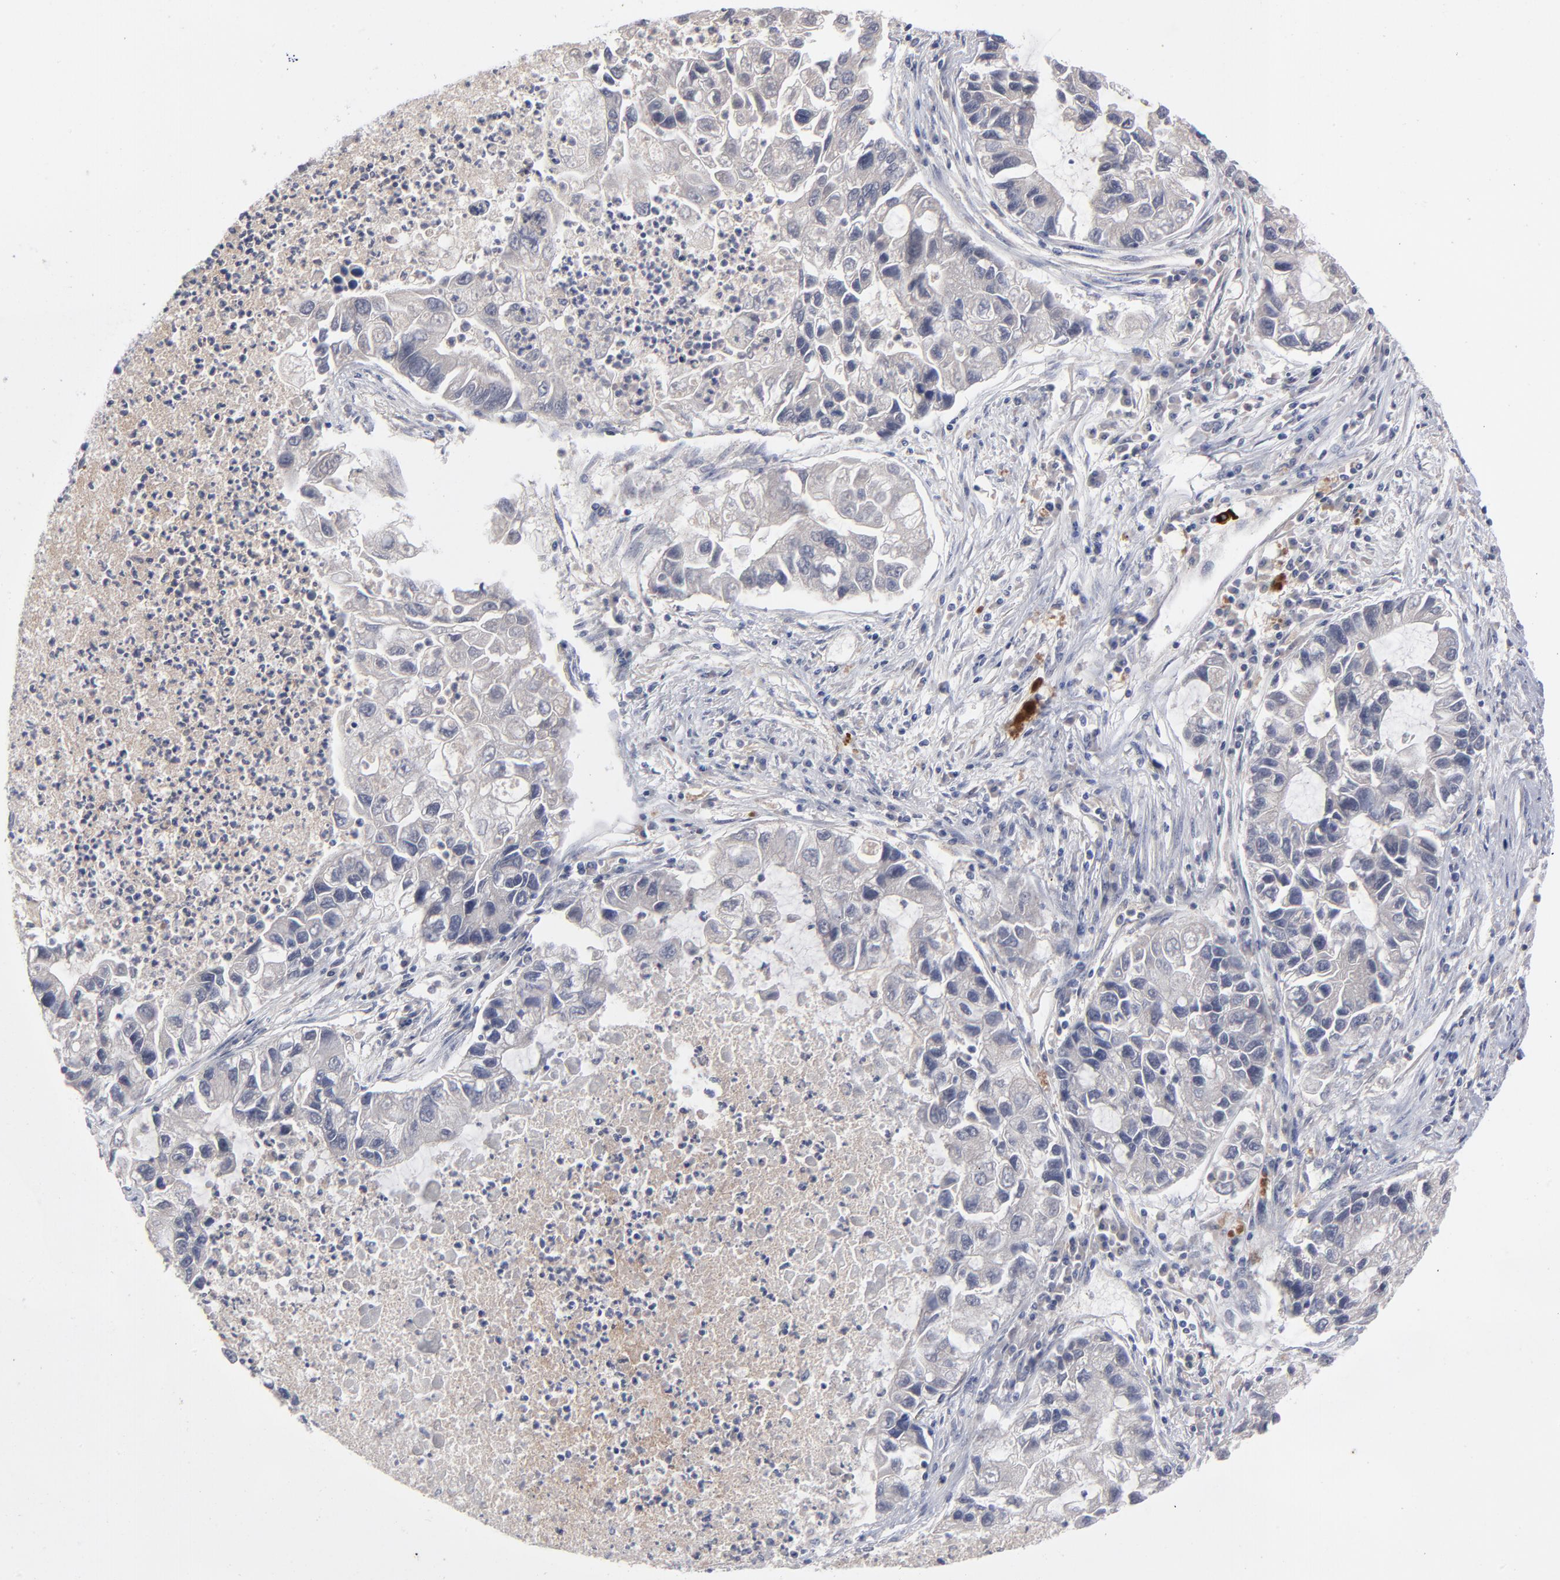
{"staining": {"intensity": "negative", "quantity": "none", "location": "none"}, "tissue": "lung cancer", "cell_type": "Tumor cells", "image_type": "cancer", "snomed": [{"axis": "morphology", "description": "Adenocarcinoma, NOS"}, {"axis": "topography", "description": "Lung"}], "caption": "Adenocarcinoma (lung) stained for a protein using IHC exhibits no staining tumor cells.", "gene": "CCR3", "patient": {"sex": "female", "age": 51}}